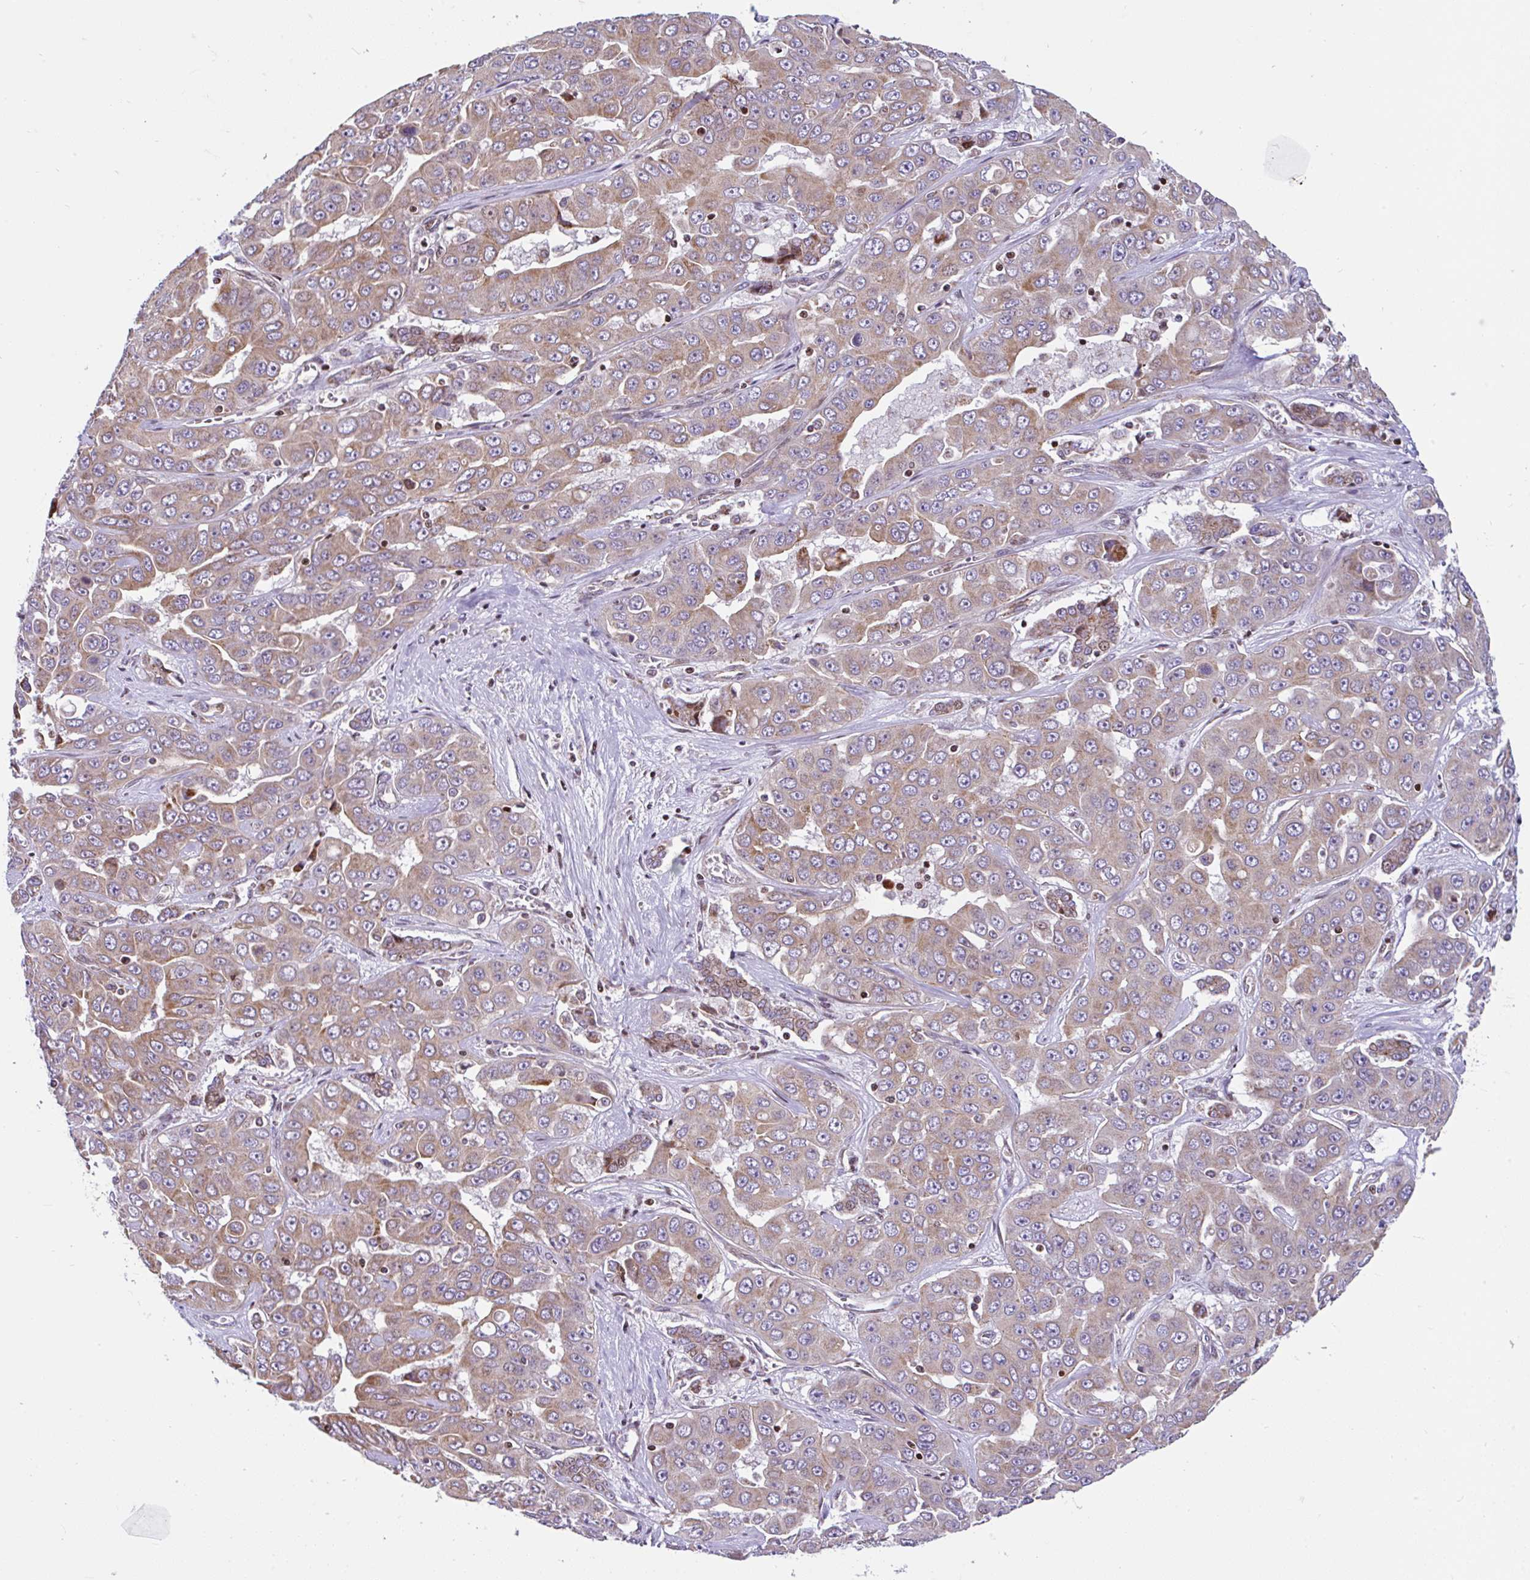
{"staining": {"intensity": "moderate", "quantity": ">75%", "location": "cytoplasmic/membranous"}, "tissue": "liver cancer", "cell_type": "Tumor cells", "image_type": "cancer", "snomed": [{"axis": "morphology", "description": "Cholangiocarcinoma"}, {"axis": "topography", "description": "Liver"}], "caption": "Cholangiocarcinoma (liver) stained with a brown dye displays moderate cytoplasmic/membranous positive staining in approximately >75% of tumor cells.", "gene": "FIGNL1", "patient": {"sex": "female", "age": 52}}